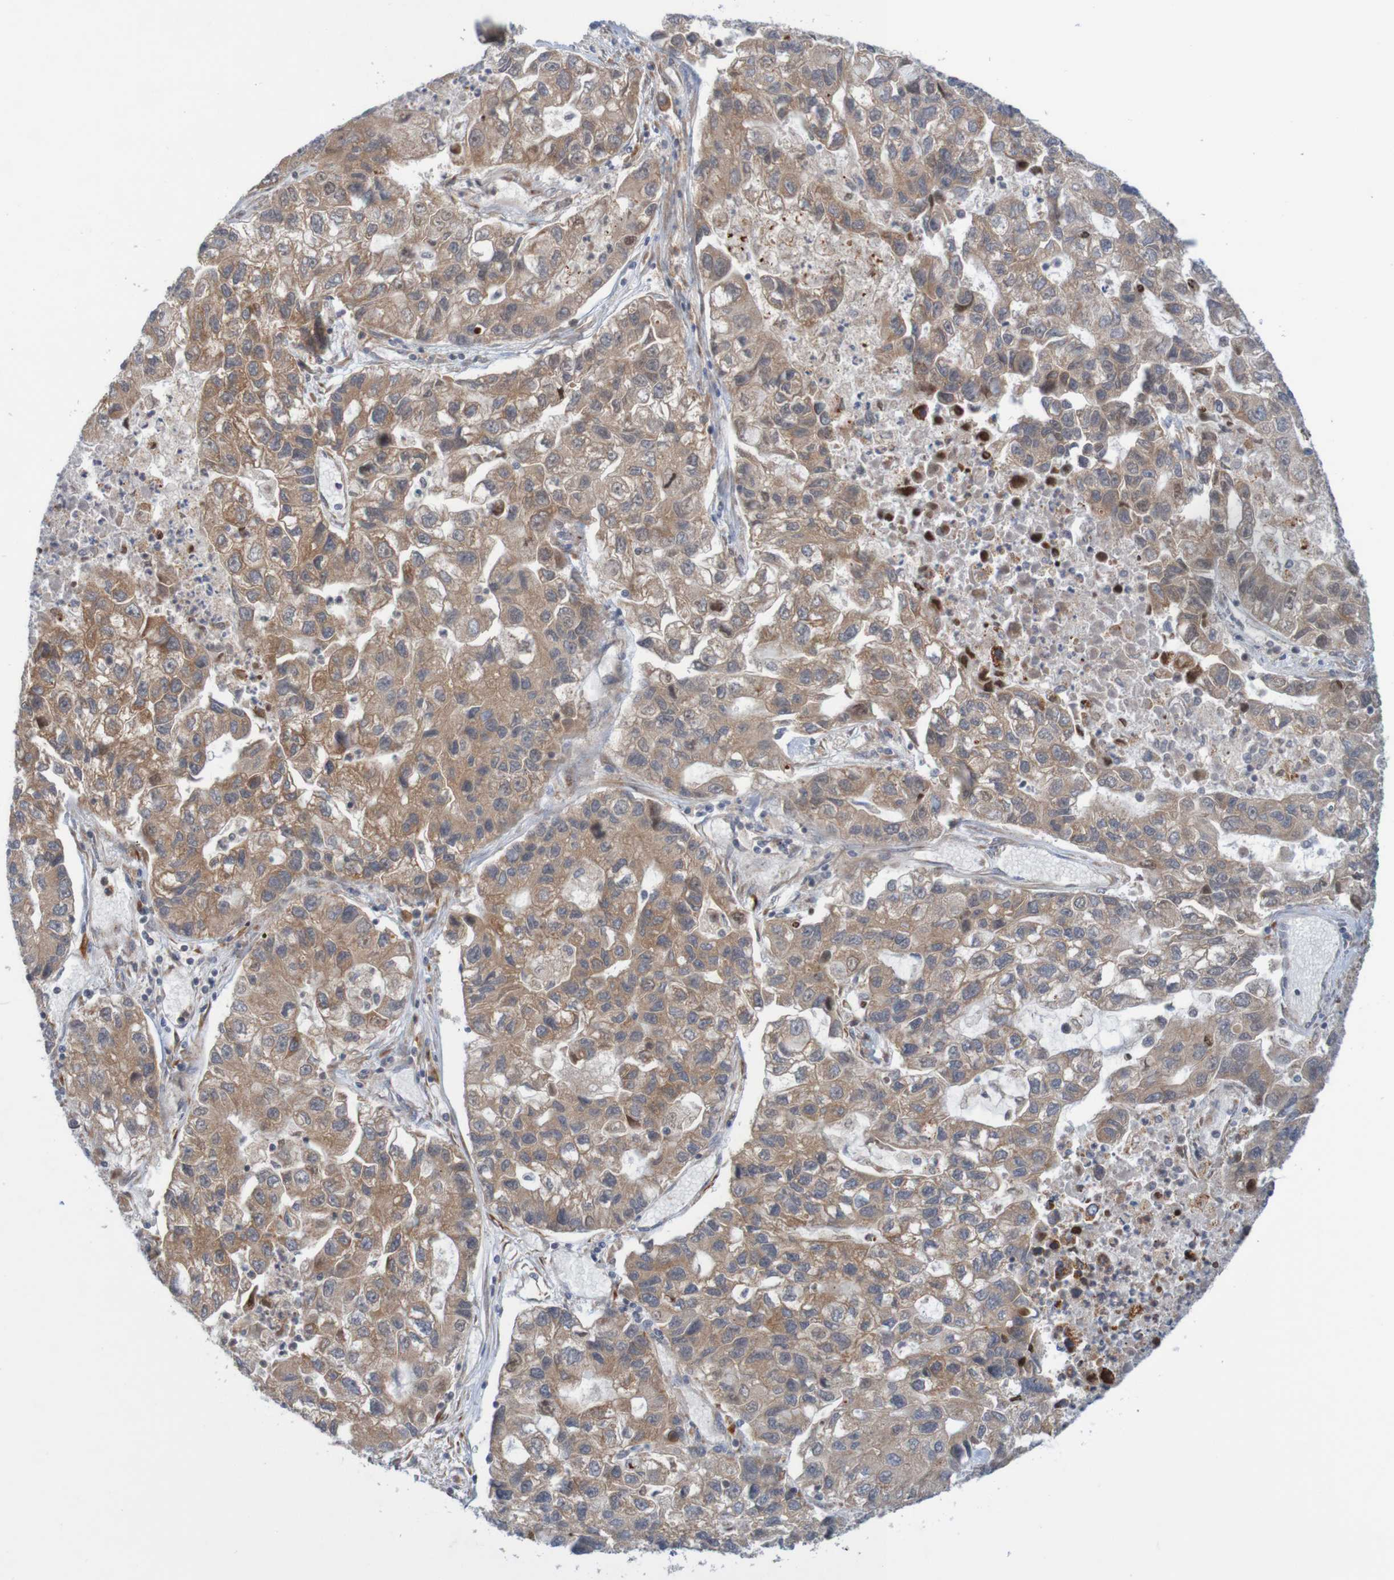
{"staining": {"intensity": "moderate", "quantity": ">75%", "location": "cytoplasmic/membranous"}, "tissue": "lung cancer", "cell_type": "Tumor cells", "image_type": "cancer", "snomed": [{"axis": "morphology", "description": "Adenocarcinoma, NOS"}, {"axis": "topography", "description": "Lung"}], "caption": "This is a photomicrograph of immunohistochemistry (IHC) staining of adenocarcinoma (lung), which shows moderate staining in the cytoplasmic/membranous of tumor cells.", "gene": "NAV2", "patient": {"sex": "female", "age": 51}}